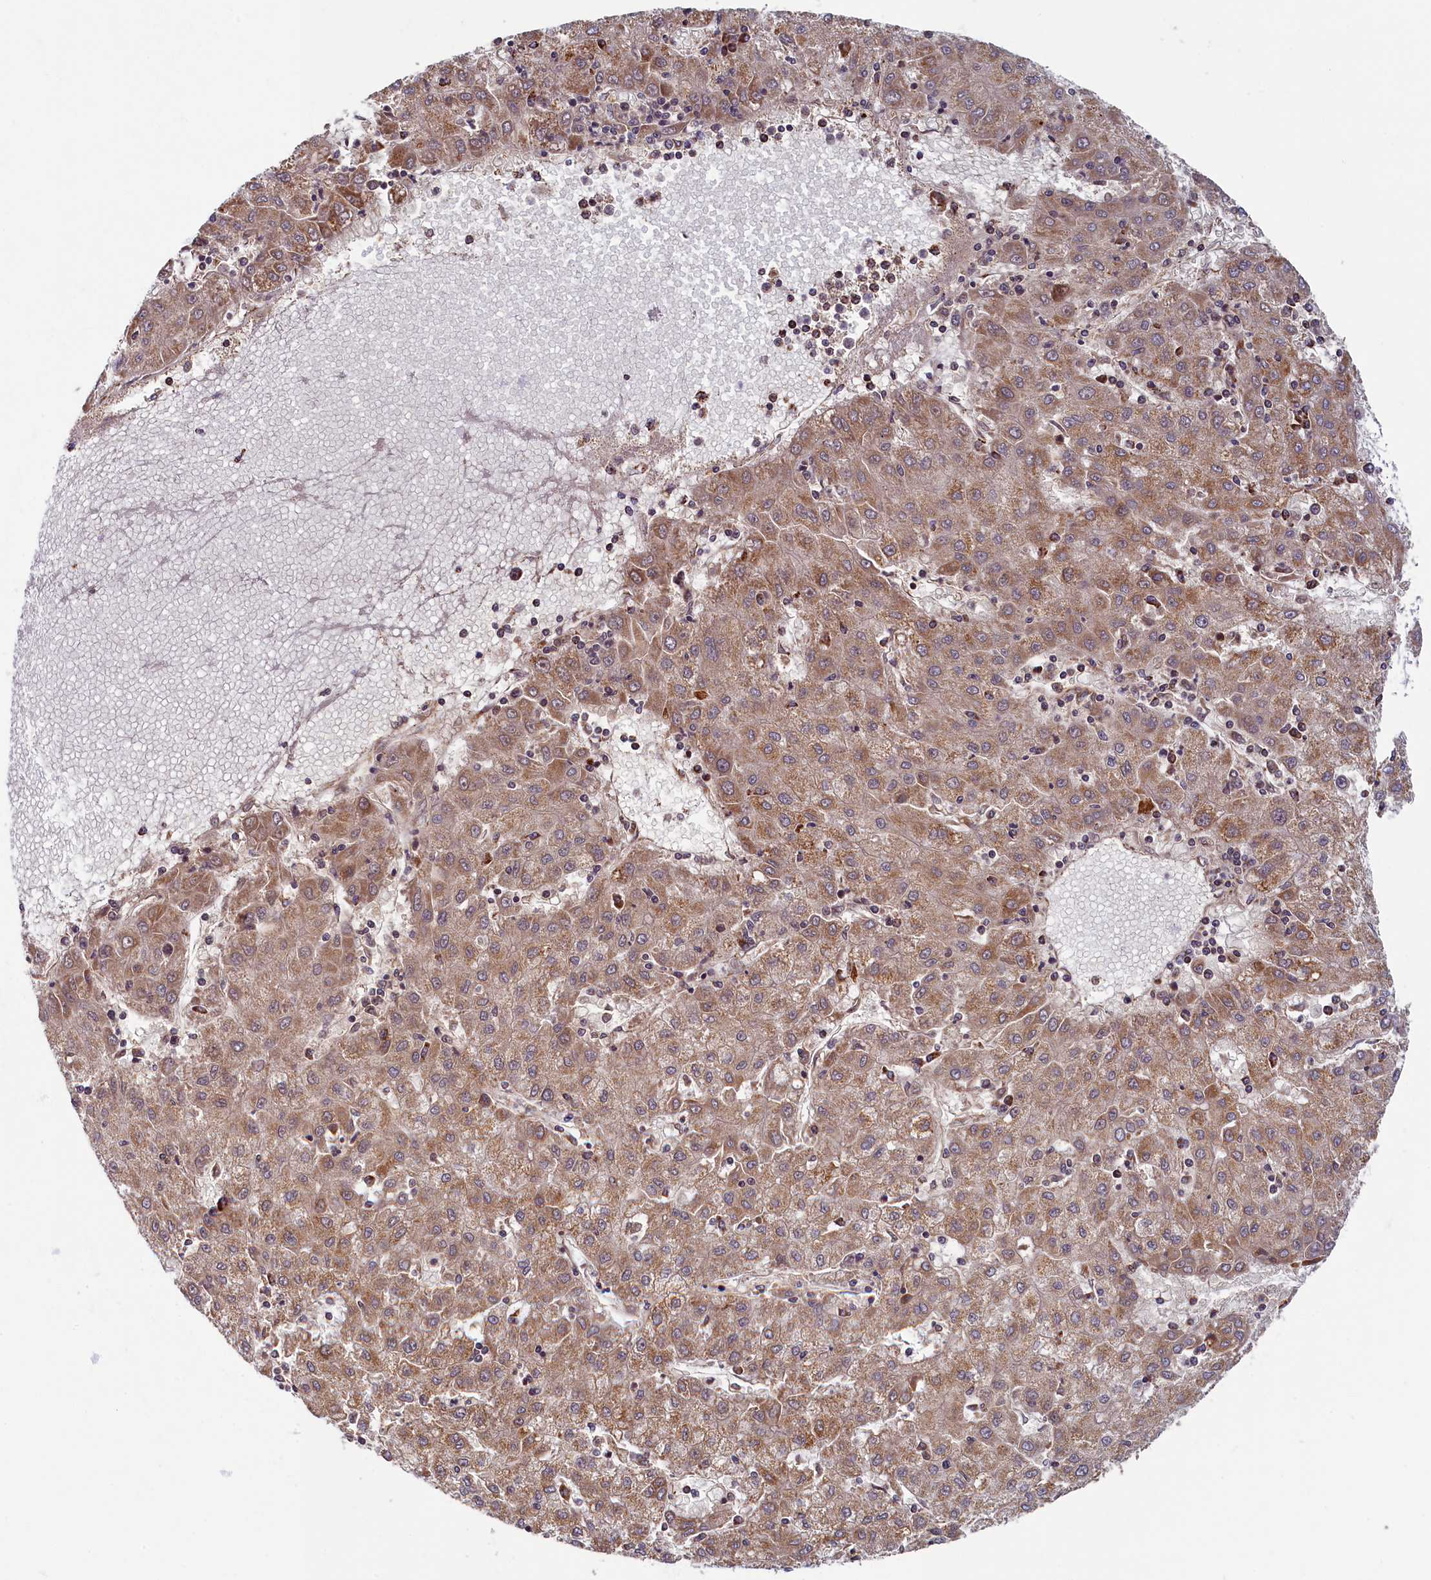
{"staining": {"intensity": "moderate", "quantity": ">75%", "location": "cytoplasmic/membranous"}, "tissue": "liver cancer", "cell_type": "Tumor cells", "image_type": "cancer", "snomed": [{"axis": "morphology", "description": "Carcinoma, Hepatocellular, NOS"}, {"axis": "topography", "description": "Liver"}], "caption": "Immunohistochemistry (IHC) micrograph of liver hepatocellular carcinoma stained for a protein (brown), which shows medium levels of moderate cytoplasmic/membranous staining in approximately >75% of tumor cells.", "gene": "SPR", "patient": {"sex": "male", "age": 72}}